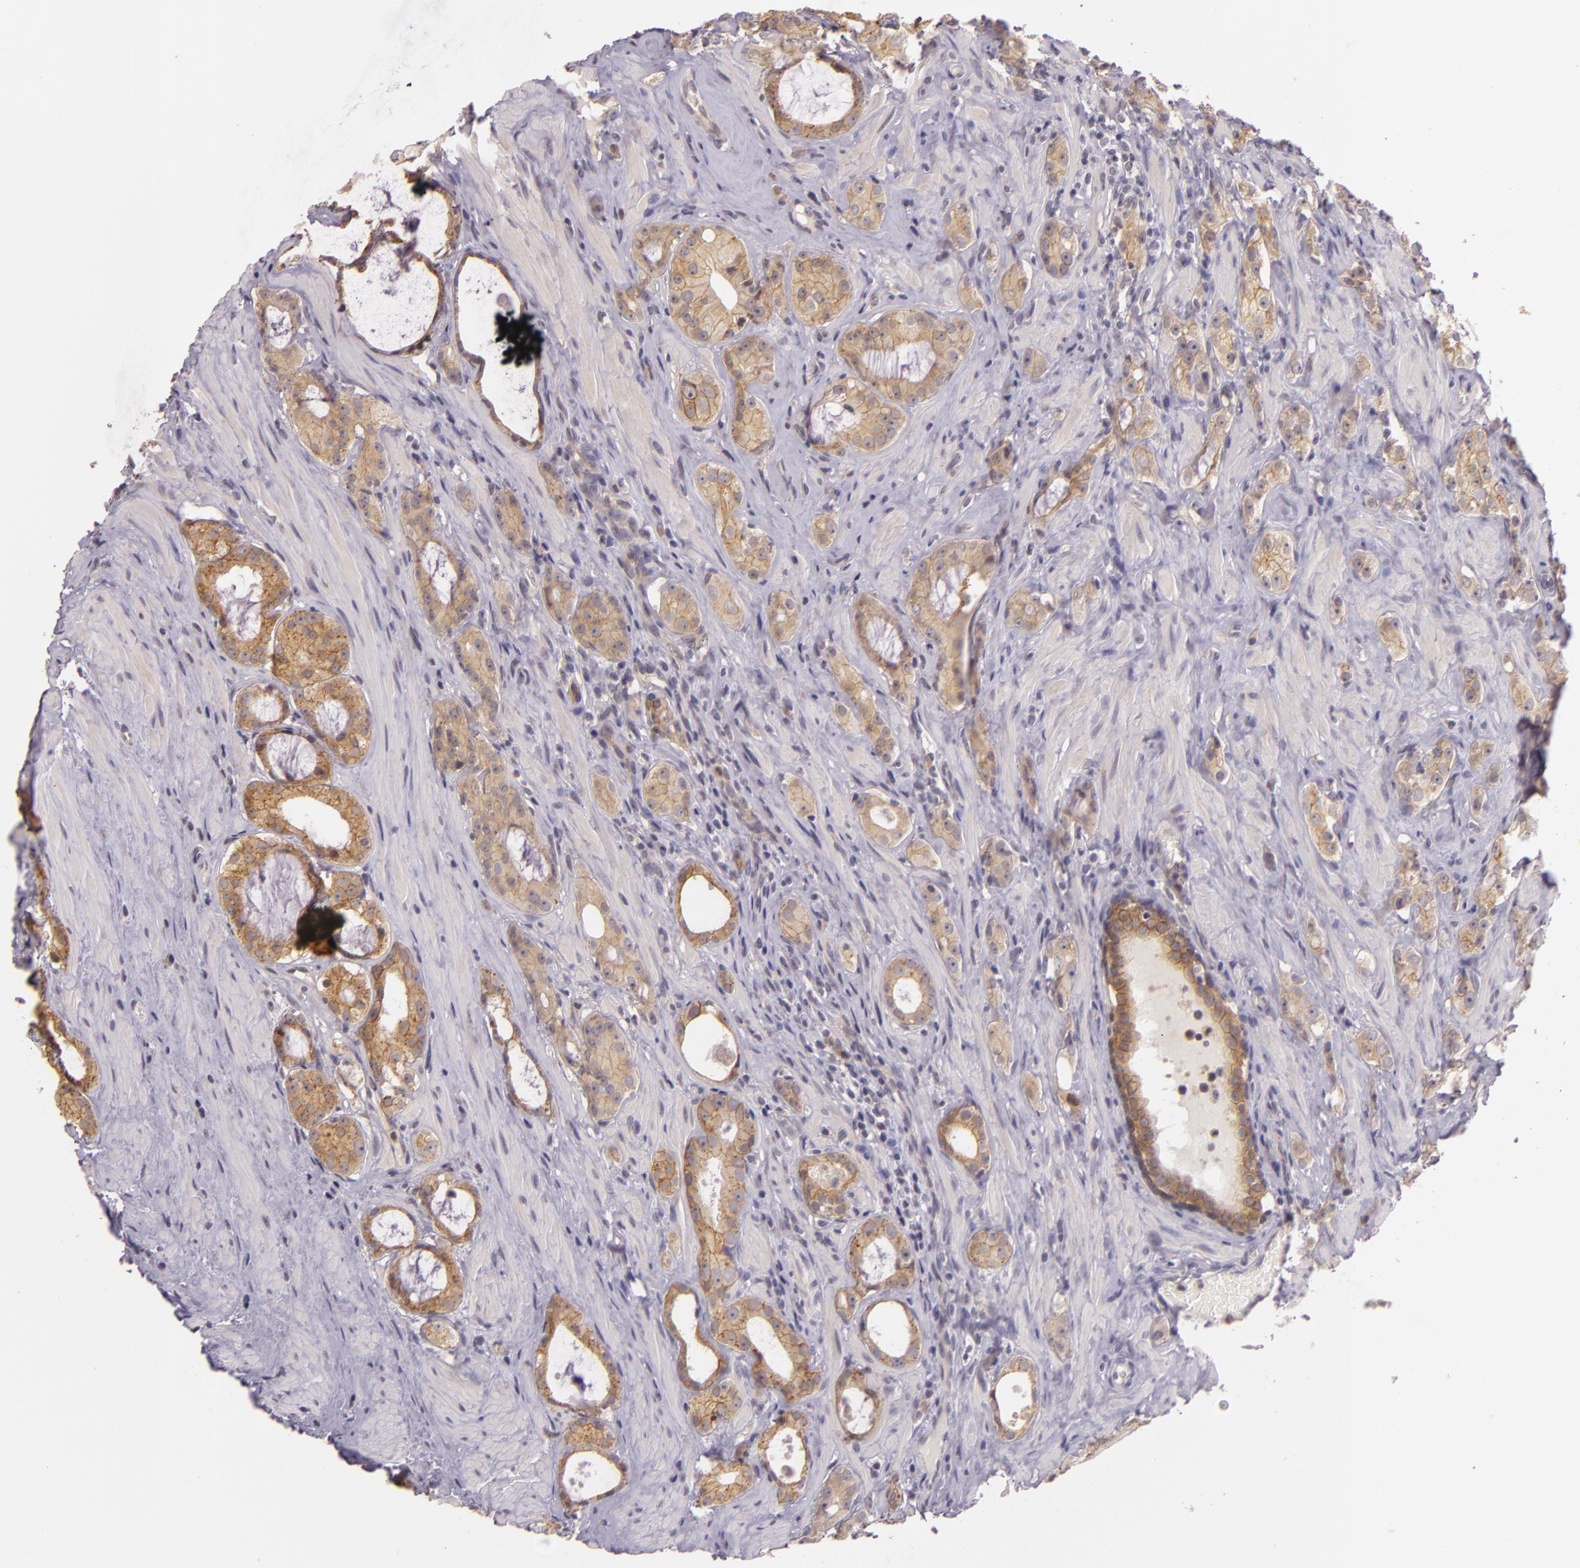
{"staining": {"intensity": "moderate", "quantity": ">75%", "location": "cytoplasmic/membranous"}, "tissue": "prostate cancer", "cell_type": "Tumor cells", "image_type": "cancer", "snomed": [{"axis": "morphology", "description": "Adenocarcinoma, Medium grade"}, {"axis": "topography", "description": "Prostate"}], "caption": "Protein expression by IHC reveals moderate cytoplasmic/membranous staining in about >75% of tumor cells in prostate medium-grade adenocarcinoma.", "gene": "ARMH4", "patient": {"sex": "male", "age": 73}}